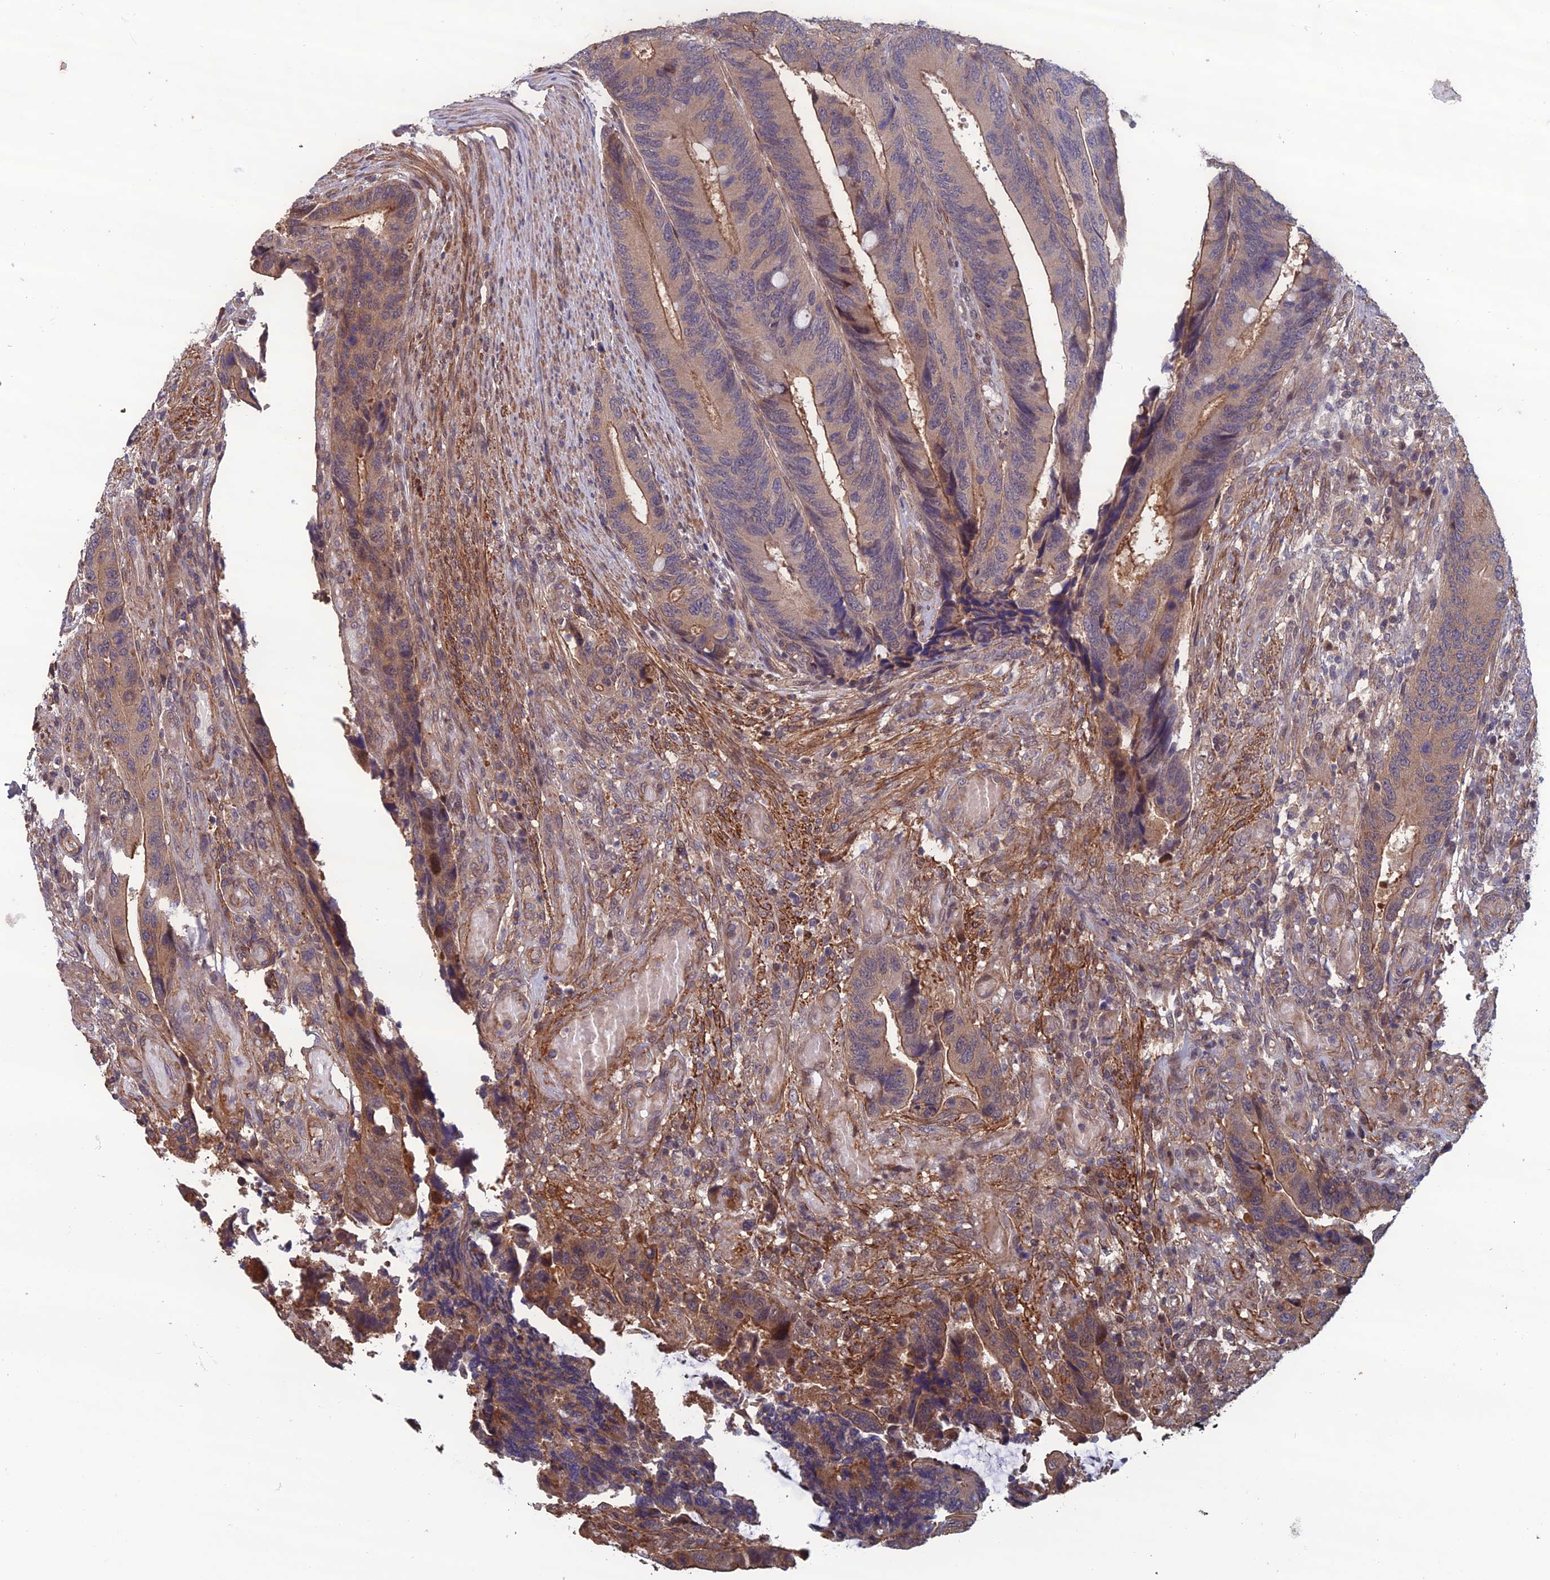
{"staining": {"intensity": "moderate", "quantity": "25%-75%", "location": "cytoplasmic/membranous"}, "tissue": "colorectal cancer", "cell_type": "Tumor cells", "image_type": "cancer", "snomed": [{"axis": "morphology", "description": "Adenocarcinoma, NOS"}, {"axis": "topography", "description": "Colon"}], "caption": "Protein staining of colorectal cancer (adenocarcinoma) tissue exhibits moderate cytoplasmic/membranous positivity in approximately 25%-75% of tumor cells.", "gene": "CCDC183", "patient": {"sex": "male", "age": 87}}